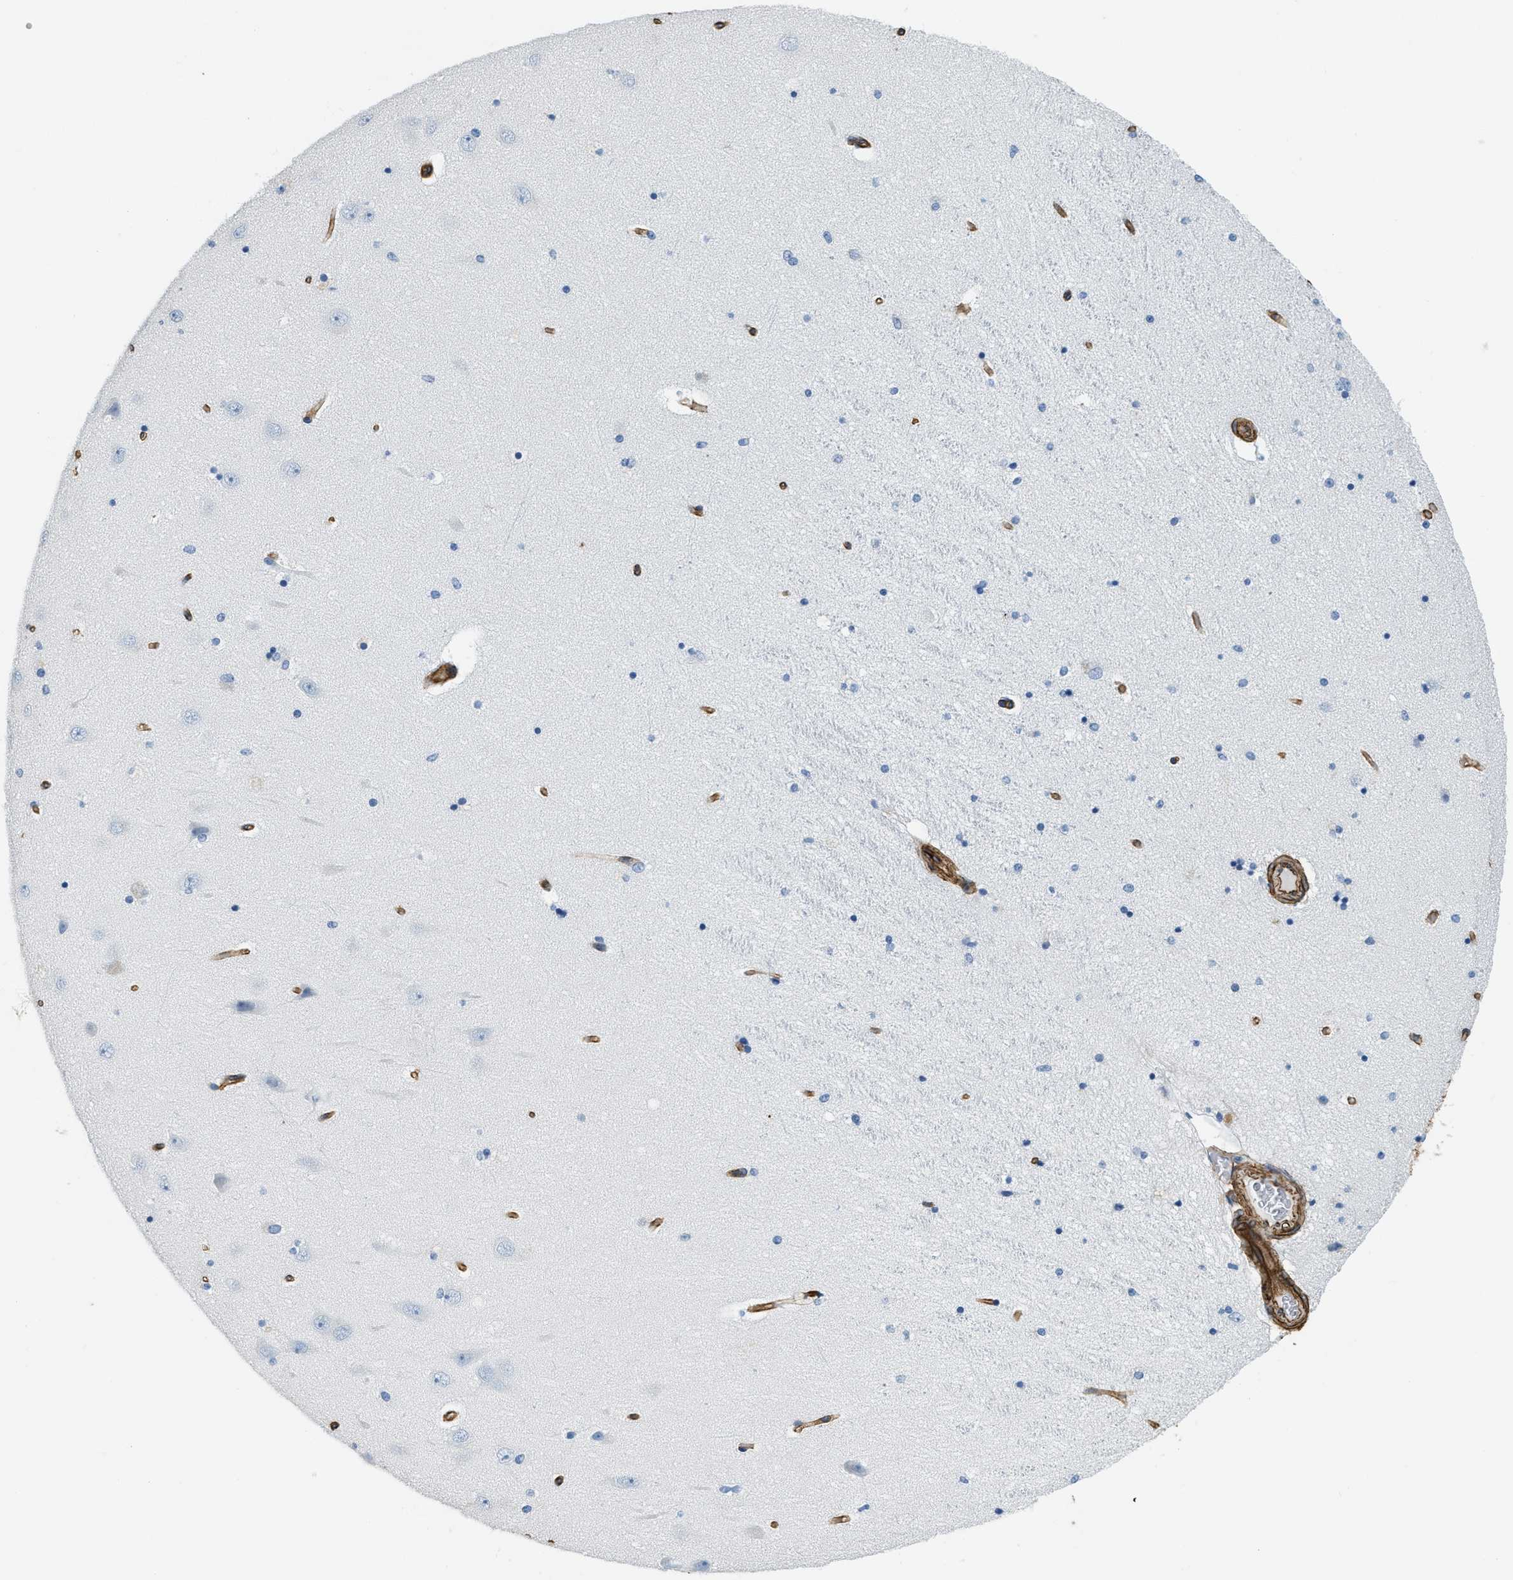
{"staining": {"intensity": "negative", "quantity": "none", "location": "none"}, "tissue": "hippocampus", "cell_type": "Glial cells", "image_type": "normal", "snomed": [{"axis": "morphology", "description": "Normal tissue, NOS"}, {"axis": "topography", "description": "Hippocampus"}], "caption": "The IHC photomicrograph has no significant staining in glial cells of hippocampus. Brightfield microscopy of immunohistochemistry (IHC) stained with DAB (3,3'-diaminobenzidine) (brown) and hematoxylin (blue), captured at high magnification.", "gene": "TMEM43", "patient": {"sex": "female", "age": 54}}